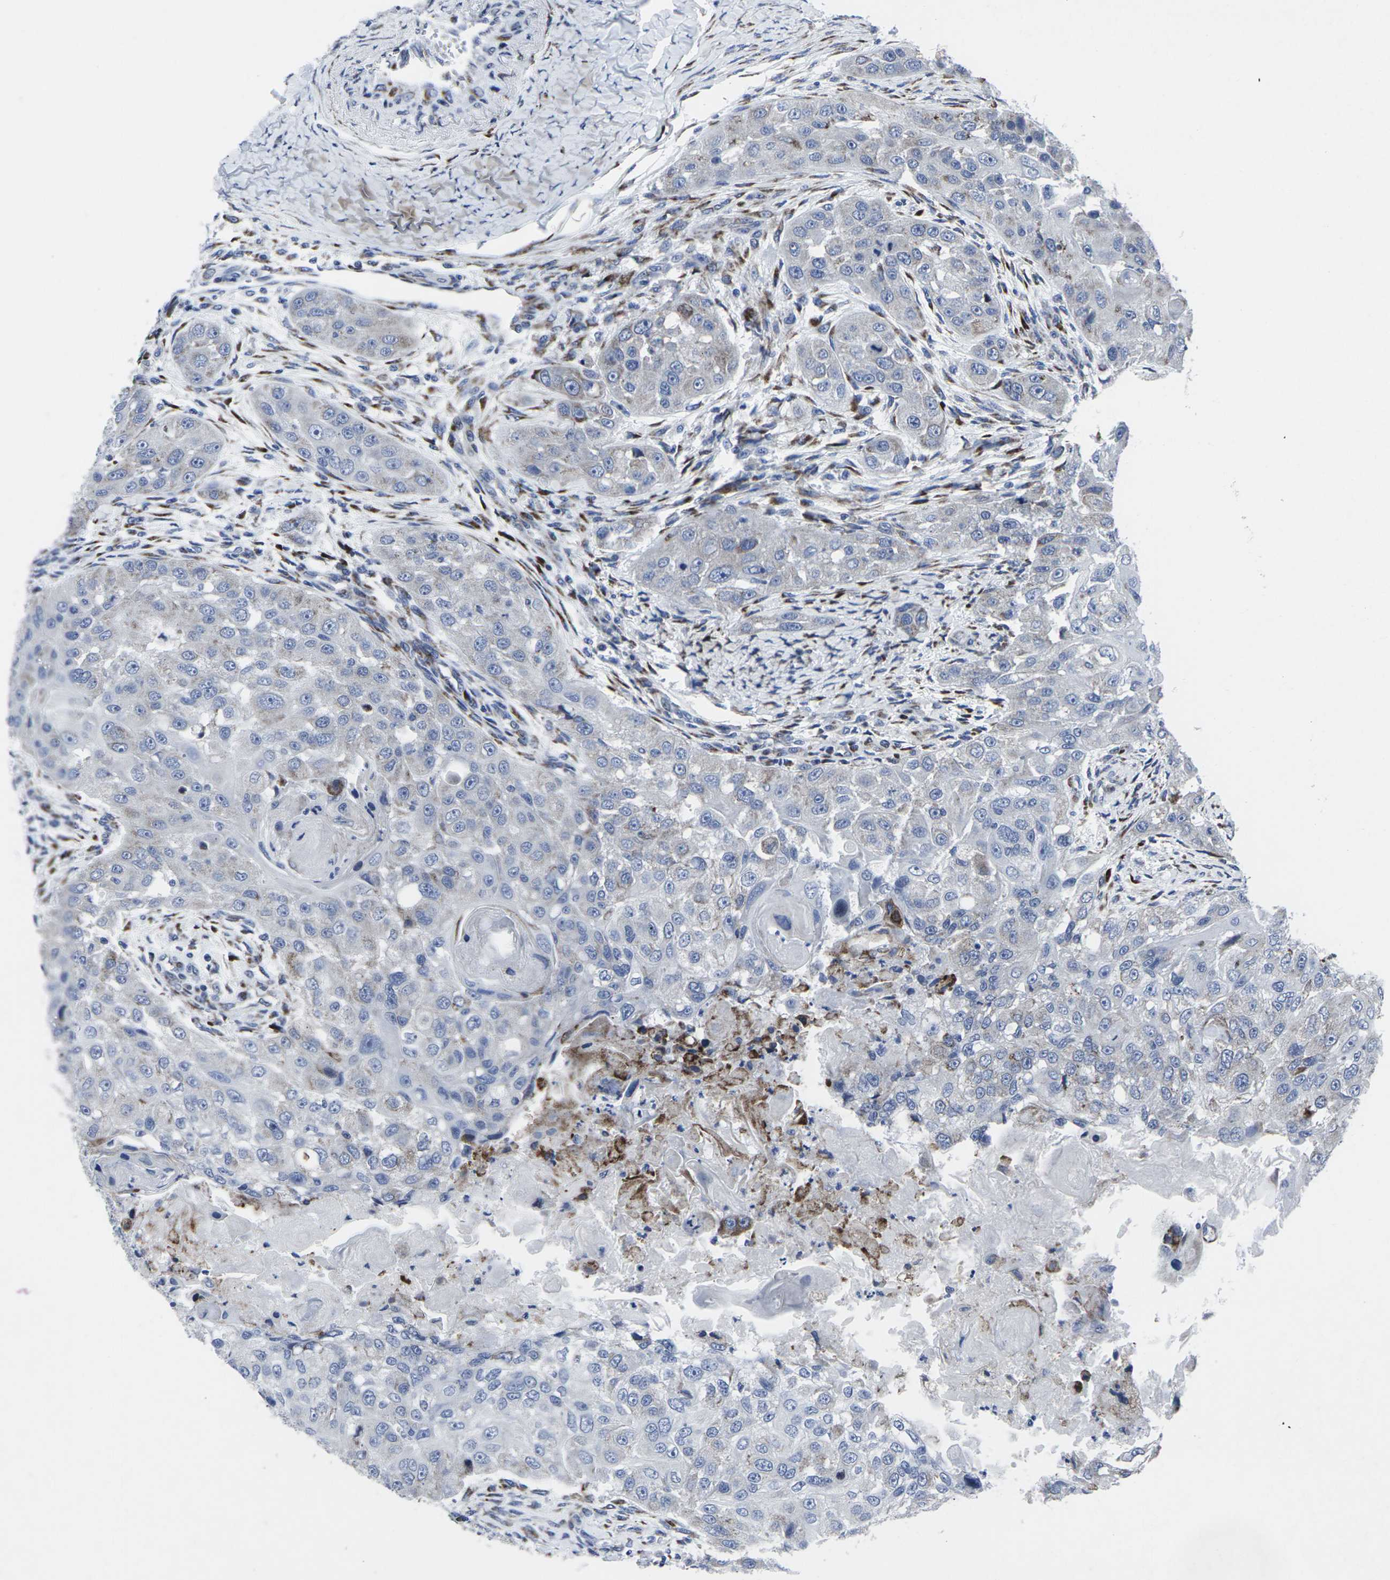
{"staining": {"intensity": "negative", "quantity": "none", "location": "none"}, "tissue": "head and neck cancer", "cell_type": "Tumor cells", "image_type": "cancer", "snomed": [{"axis": "morphology", "description": "Normal tissue, NOS"}, {"axis": "morphology", "description": "Squamous cell carcinoma, NOS"}, {"axis": "topography", "description": "Skeletal muscle"}, {"axis": "topography", "description": "Head-Neck"}], "caption": "This is a image of IHC staining of head and neck cancer (squamous cell carcinoma), which shows no staining in tumor cells.", "gene": "RPN1", "patient": {"sex": "male", "age": 51}}